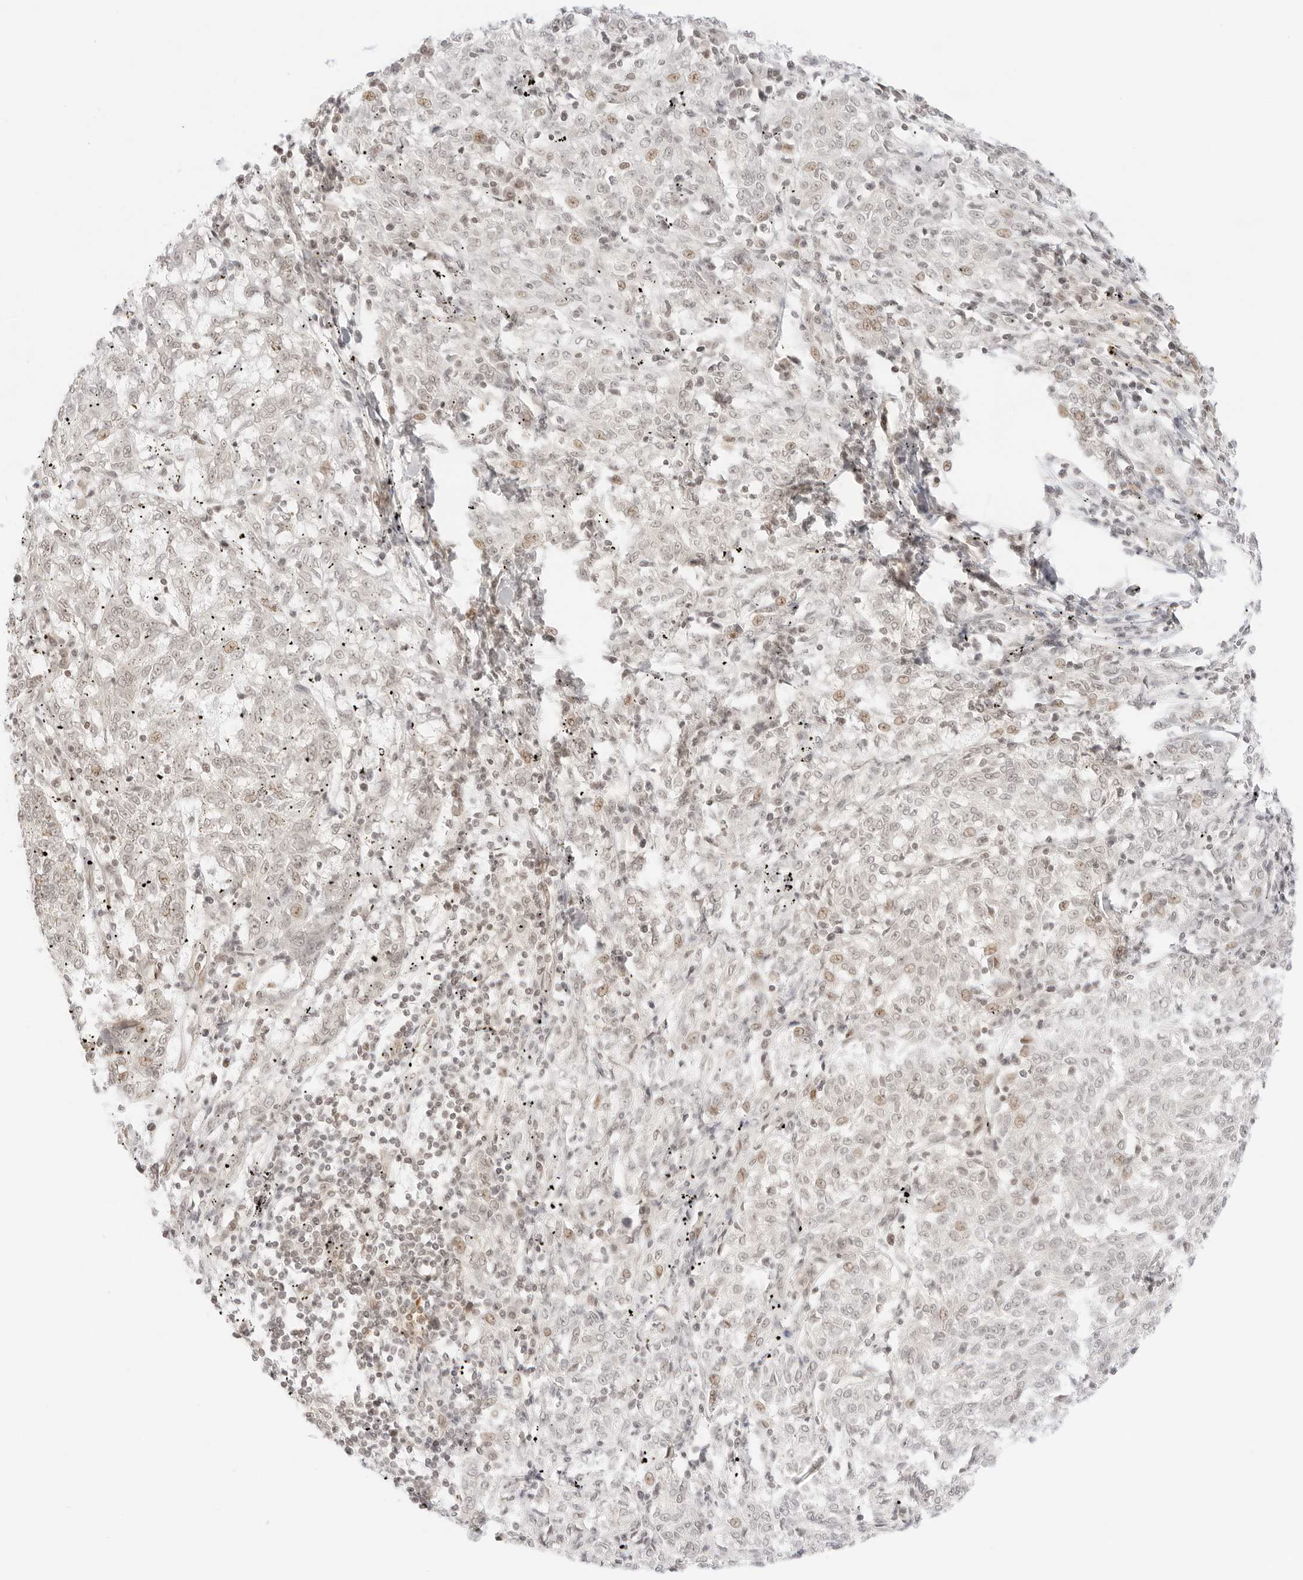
{"staining": {"intensity": "weak", "quantity": "<25%", "location": "nuclear"}, "tissue": "melanoma", "cell_type": "Tumor cells", "image_type": "cancer", "snomed": [{"axis": "morphology", "description": "Malignant melanoma, NOS"}, {"axis": "topography", "description": "Skin"}], "caption": "An immunohistochemistry micrograph of malignant melanoma is shown. There is no staining in tumor cells of malignant melanoma. Brightfield microscopy of immunohistochemistry stained with DAB (3,3'-diaminobenzidine) (brown) and hematoxylin (blue), captured at high magnification.", "gene": "GNAS", "patient": {"sex": "female", "age": 72}}